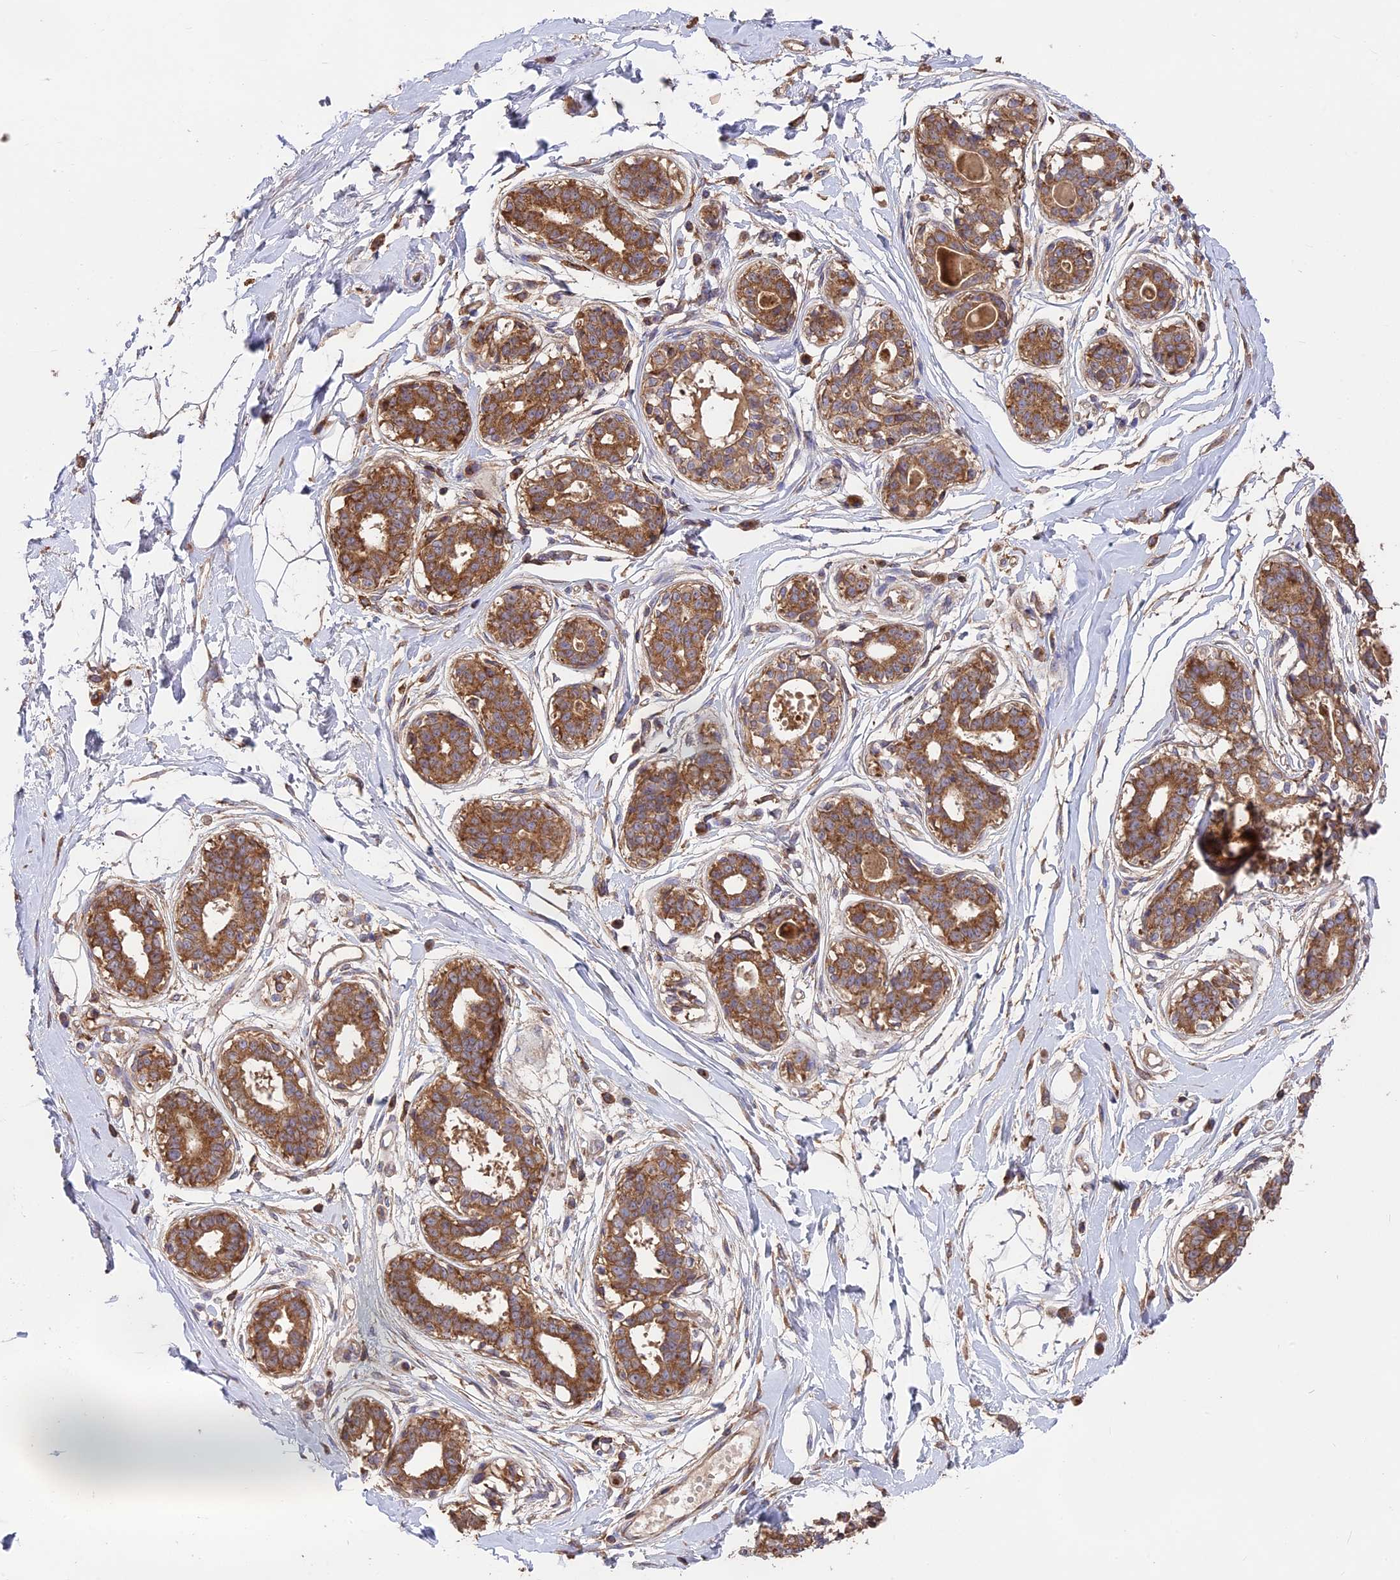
{"staining": {"intensity": "moderate", "quantity": ">75%", "location": "cytoplasmic/membranous"}, "tissue": "breast", "cell_type": "Adipocytes", "image_type": "normal", "snomed": [{"axis": "morphology", "description": "Normal tissue, NOS"}, {"axis": "topography", "description": "Breast"}], "caption": "This is a photomicrograph of immunohistochemistry (IHC) staining of unremarkable breast, which shows moderate expression in the cytoplasmic/membranous of adipocytes.", "gene": "NUDT8", "patient": {"sex": "female", "age": 45}}